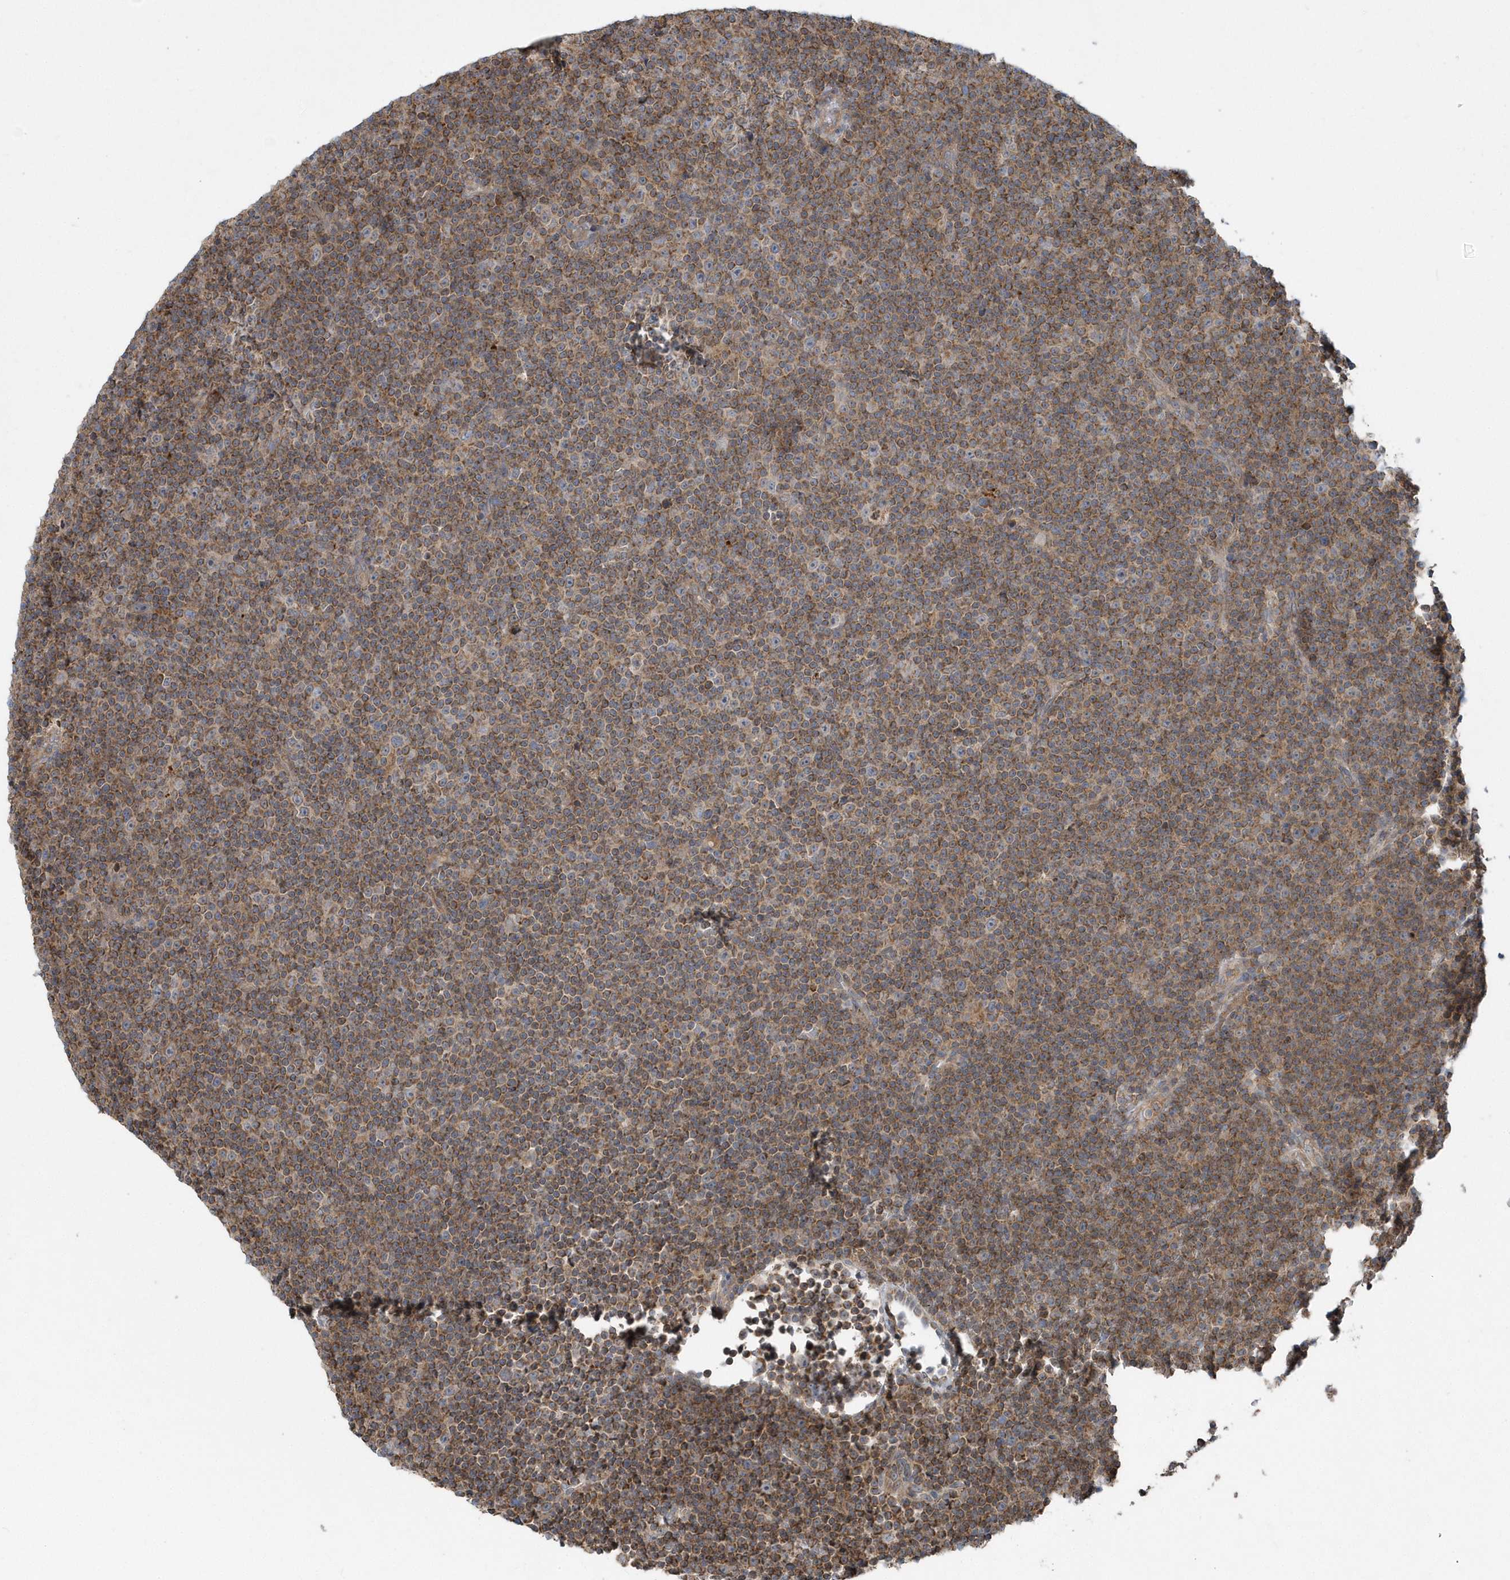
{"staining": {"intensity": "moderate", "quantity": ">75%", "location": "cytoplasmic/membranous"}, "tissue": "lymphoma", "cell_type": "Tumor cells", "image_type": "cancer", "snomed": [{"axis": "morphology", "description": "Malignant lymphoma, non-Hodgkin's type, Low grade"}, {"axis": "topography", "description": "Lymph node"}], "caption": "This is a micrograph of IHC staining of low-grade malignant lymphoma, non-Hodgkin's type, which shows moderate staining in the cytoplasmic/membranous of tumor cells.", "gene": "PPP1R7", "patient": {"sex": "female", "age": 67}}